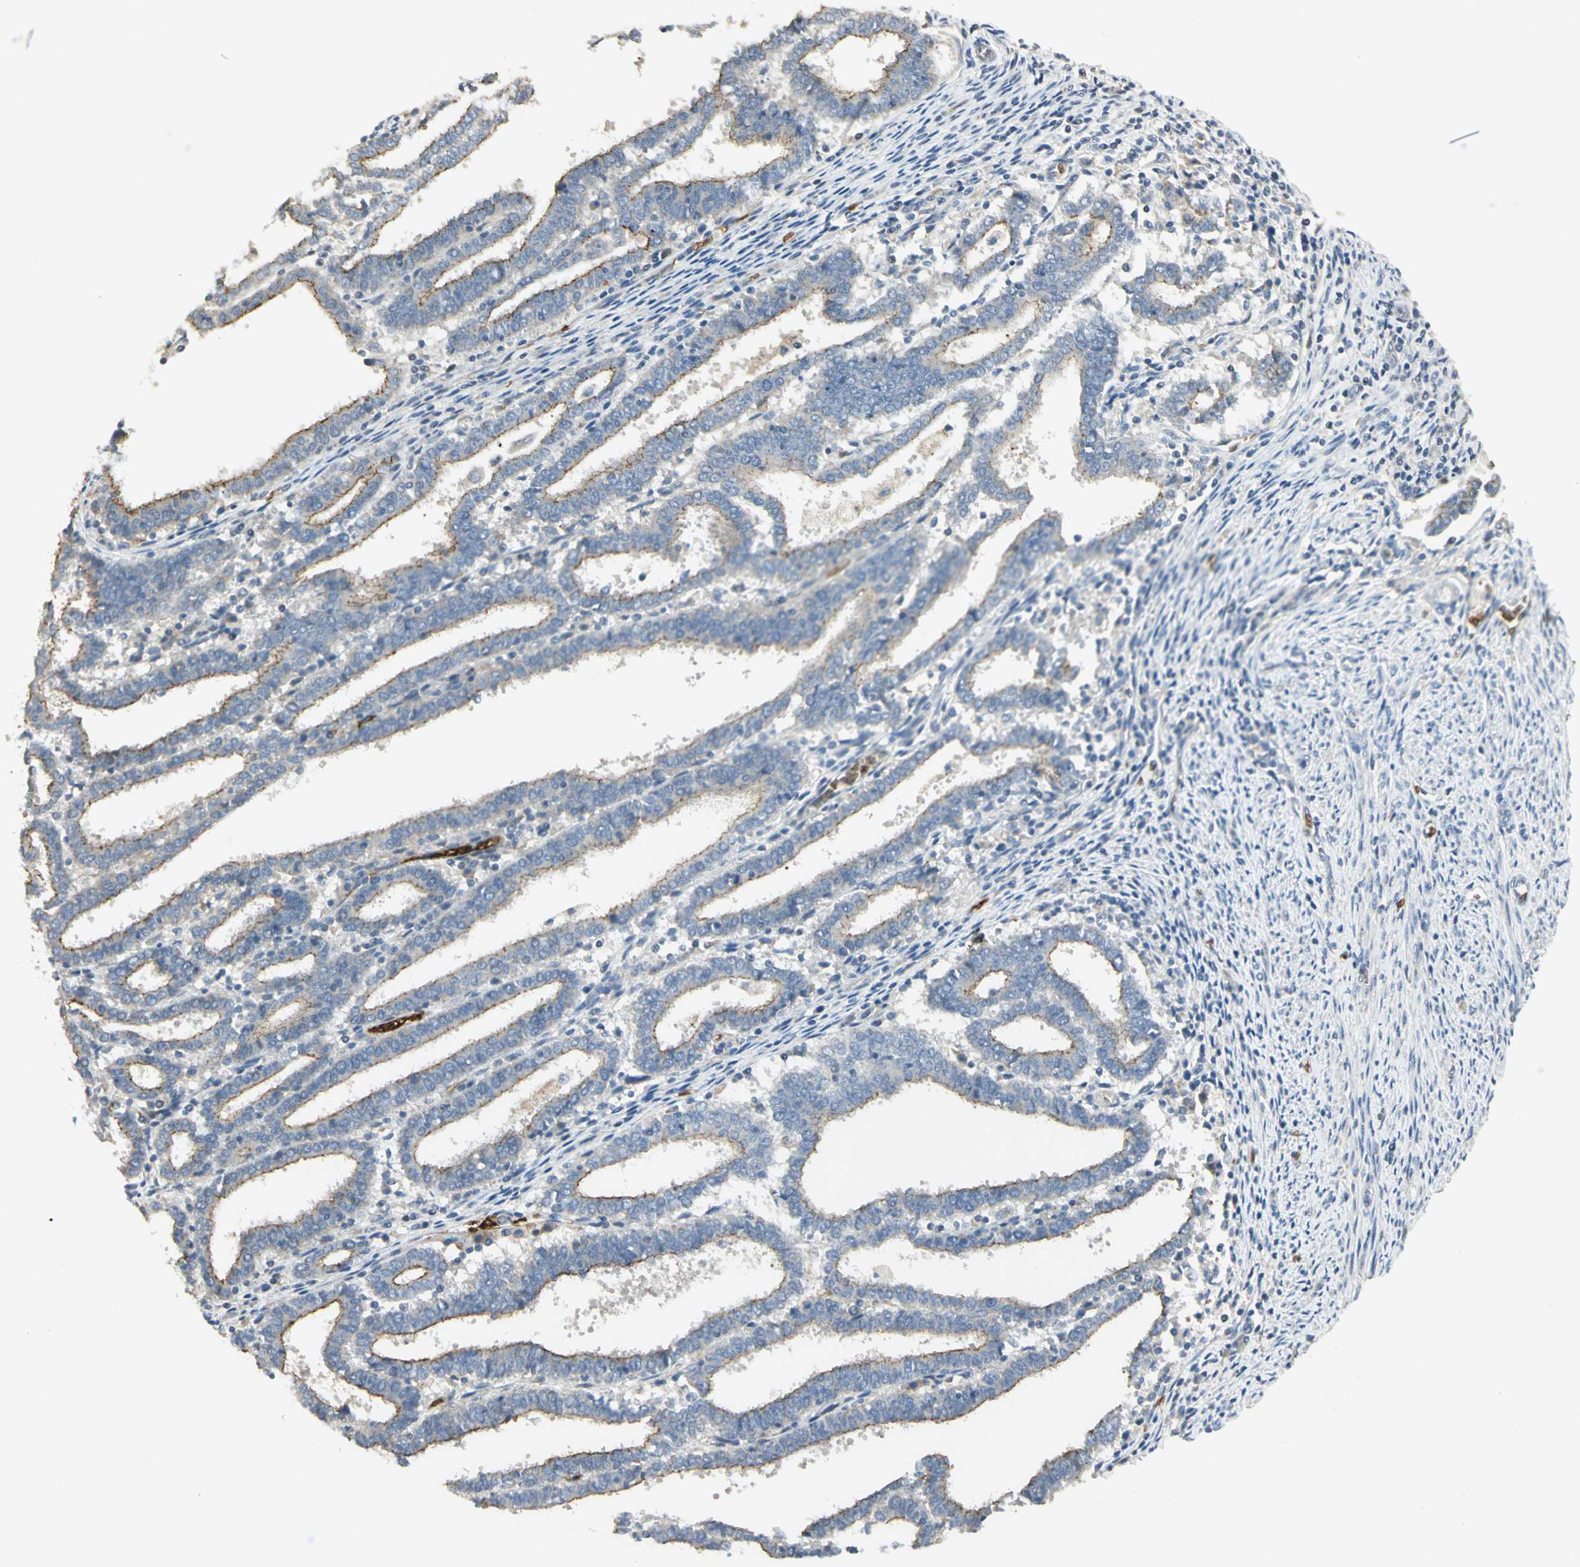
{"staining": {"intensity": "moderate", "quantity": ">75%", "location": "cytoplasmic/membranous"}, "tissue": "endometrial cancer", "cell_type": "Tumor cells", "image_type": "cancer", "snomed": [{"axis": "morphology", "description": "Adenocarcinoma, NOS"}, {"axis": "topography", "description": "Uterus"}], "caption": "This photomicrograph exhibits endometrial adenocarcinoma stained with IHC to label a protein in brown. The cytoplasmic/membranous of tumor cells show moderate positivity for the protein. Nuclei are counter-stained blue.", "gene": "ANK1", "patient": {"sex": "female", "age": 83}}